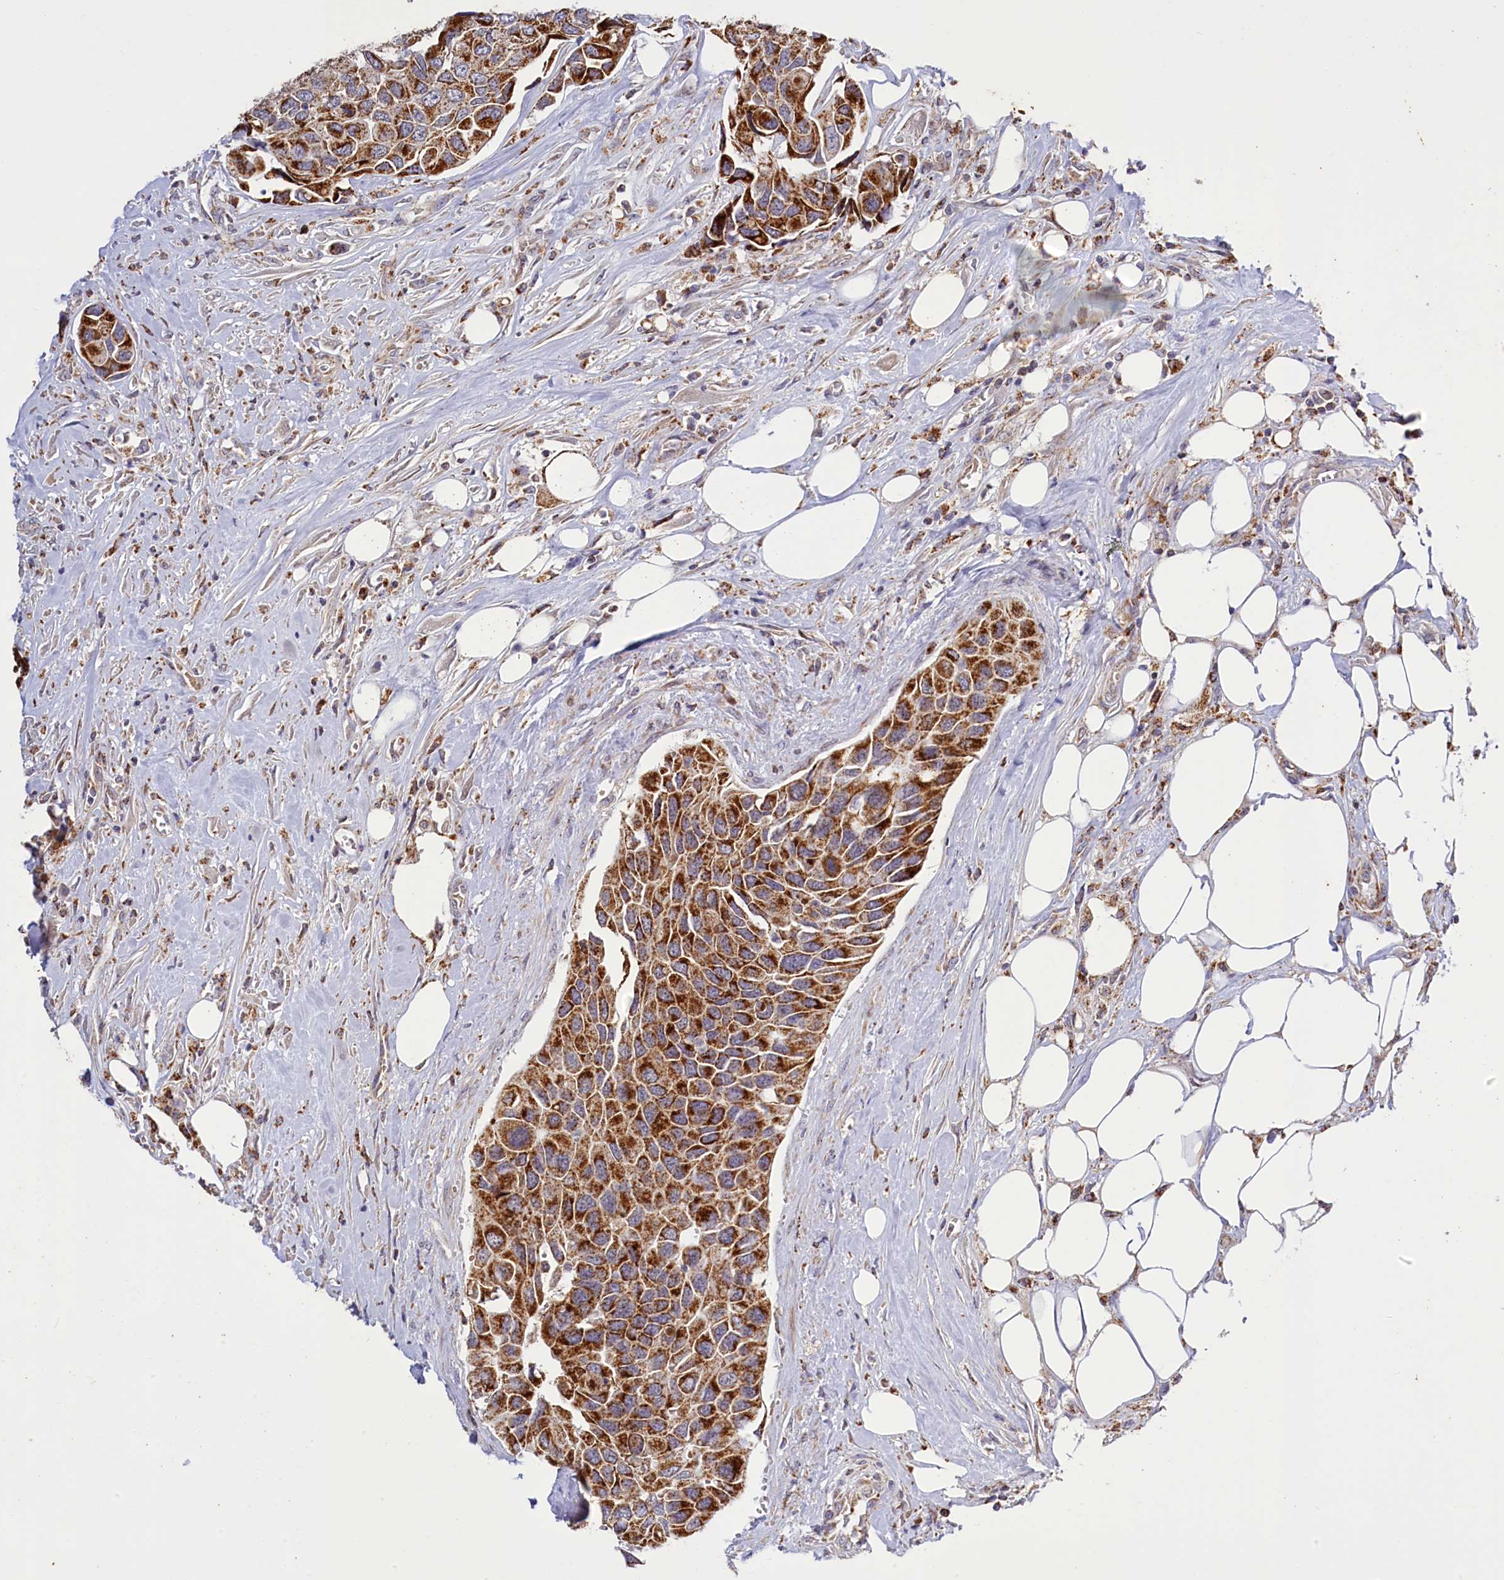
{"staining": {"intensity": "strong", "quantity": ">75%", "location": "cytoplasmic/membranous"}, "tissue": "urothelial cancer", "cell_type": "Tumor cells", "image_type": "cancer", "snomed": [{"axis": "morphology", "description": "Urothelial carcinoma, High grade"}, {"axis": "topography", "description": "Urinary bladder"}], "caption": "Immunohistochemical staining of urothelial cancer demonstrates high levels of strong cytoplasmic/membranous protein expression in about >75% of tumor cells. Nuclei are stained in blue.", "gene": "DYNC2H1", "patient": {"sex": "male", "age": 74}}